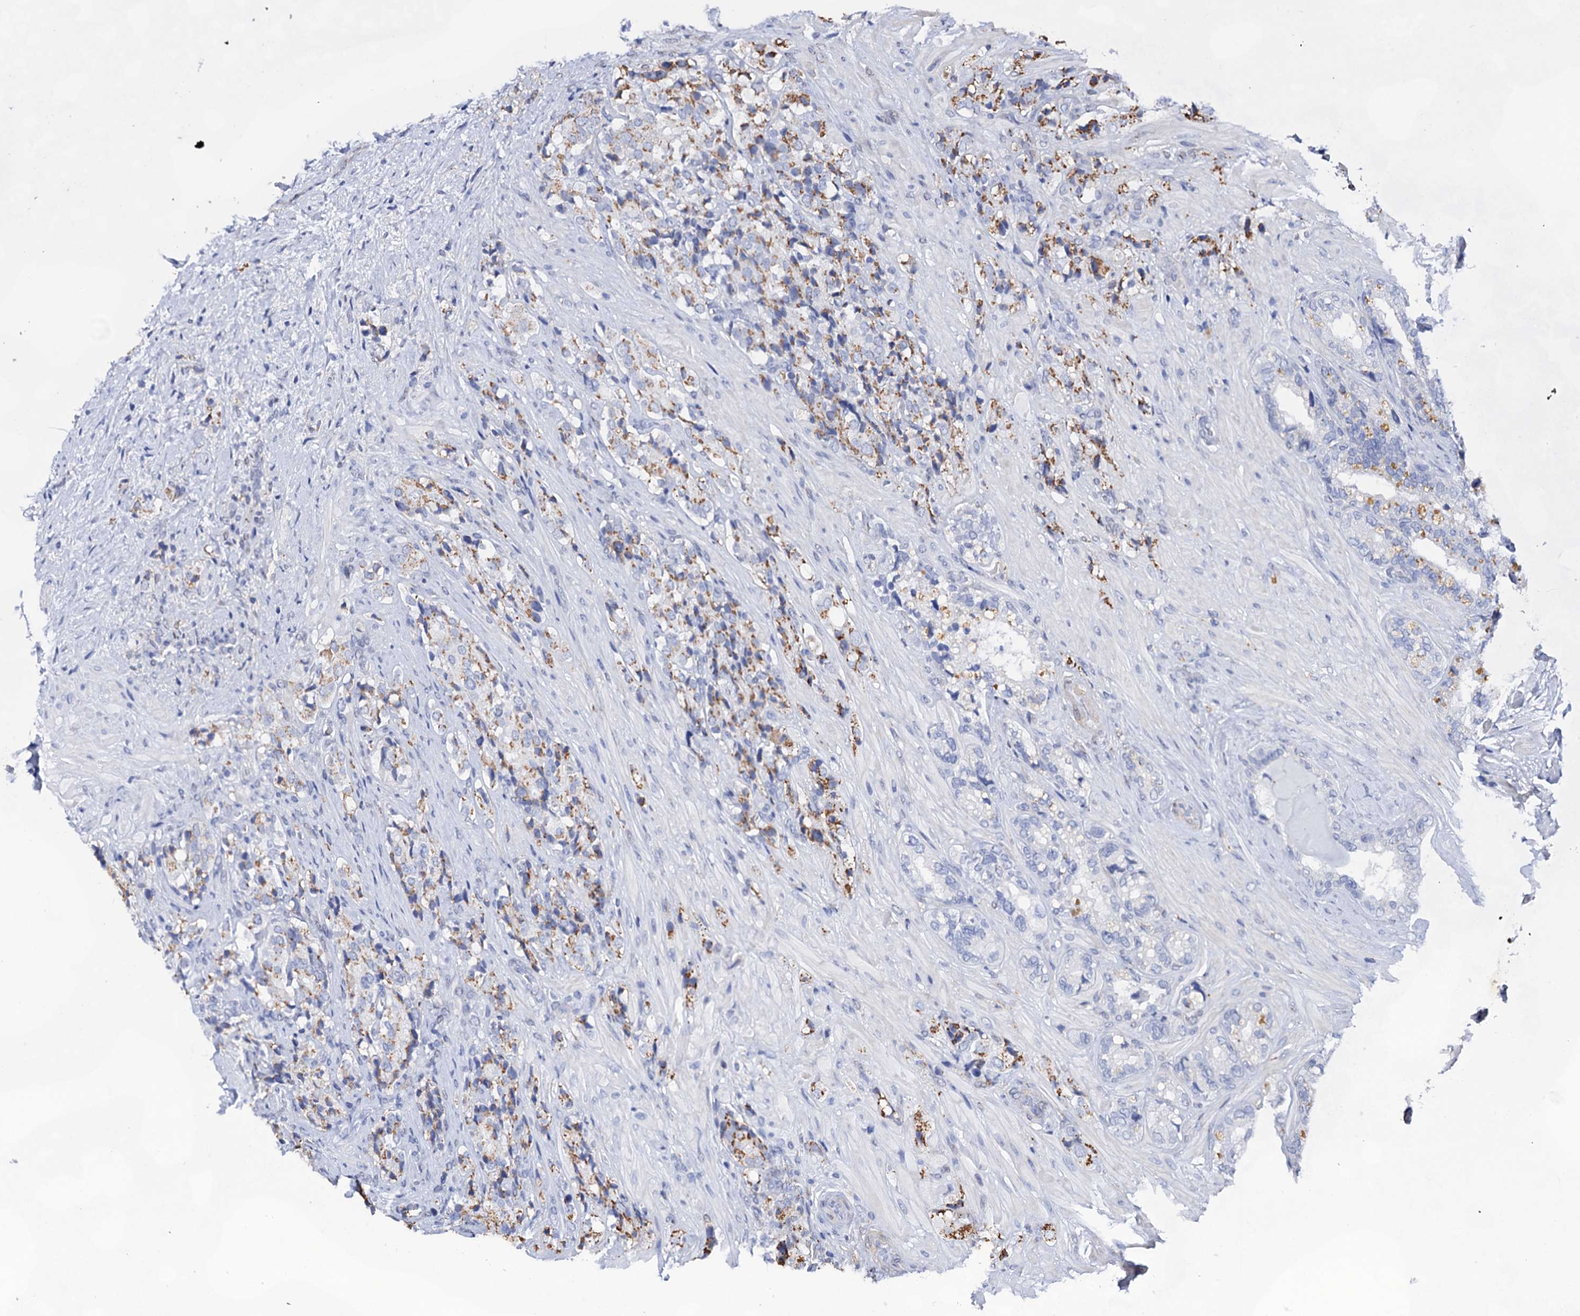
{"staining": {"intensity": "moderate", "quantity": "25%-75%", "location": "cytoplasmic/membranous"}, "tissue": "prostate cancer", "cell_type": "Tumor cells", "image_type": "cancer", "snomed": [{"axis": "morphology", "description": "Adenocarcinoma, High grade"}, {"axis": "topography", "description": "Prostate"}], "caption": "Prostate high-grade adenocarcinoma stained for a protein (brown) displays moderate cytoplasmic/membranous positive positivity in about 25%-75% of tumor cells.", "gene": "C11orf96", "patient": {"sex": "male", "age": 65}}